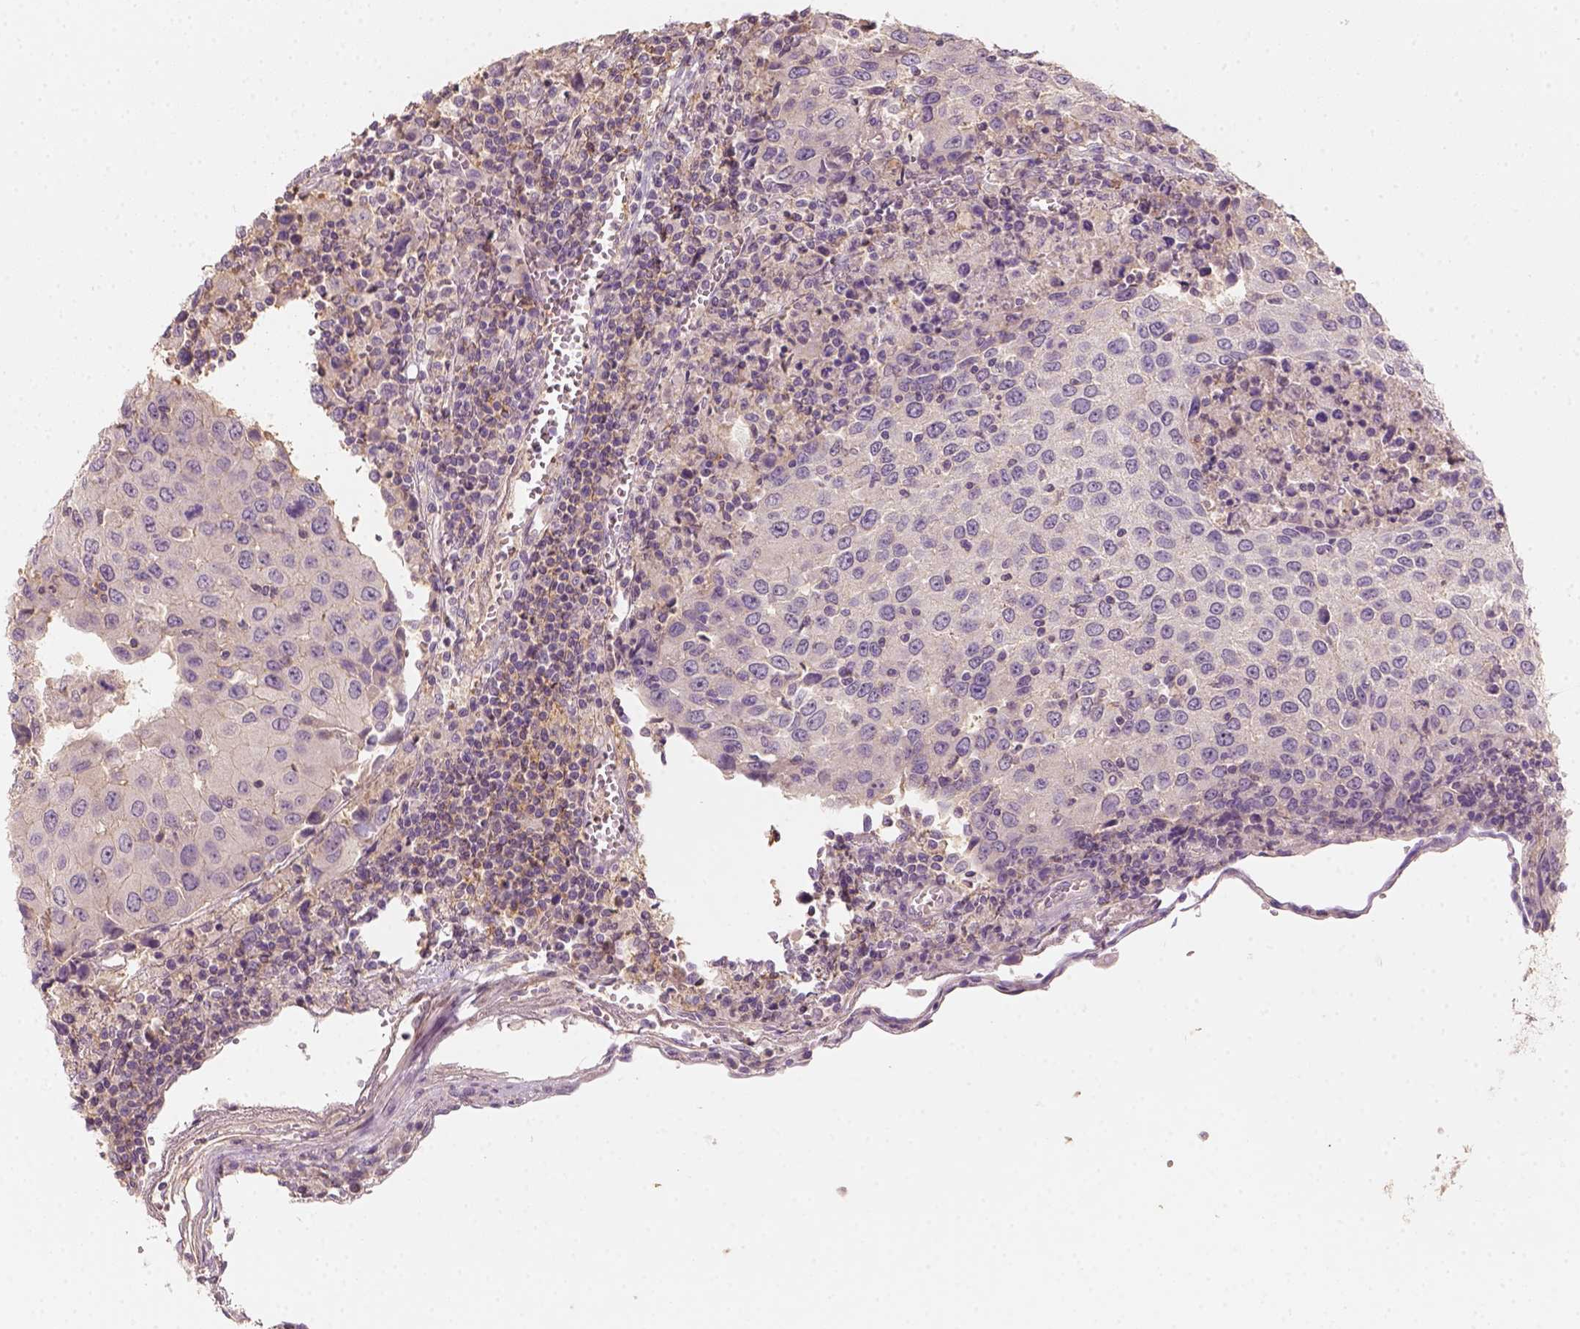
{"staining": {"intensity": "negative", "quantity": "none", "location": "none"}, "tissue": "urothelial cancer", "cell_type": "Tumor cells", "image_type": "cancer", "snomed": [{"axis": "morphology", "description": "Urothelial carcinoma, High grade"}, {"axis": "topography", "description": "Urinary bladder"}], "caption": "A photomicrograph of urothelial carcinoma (high-grade) stained for a protein reveals no brown staining in tumor cells.", "gene": "AQP9", "patient": {"sex": "female", "age": 85}}